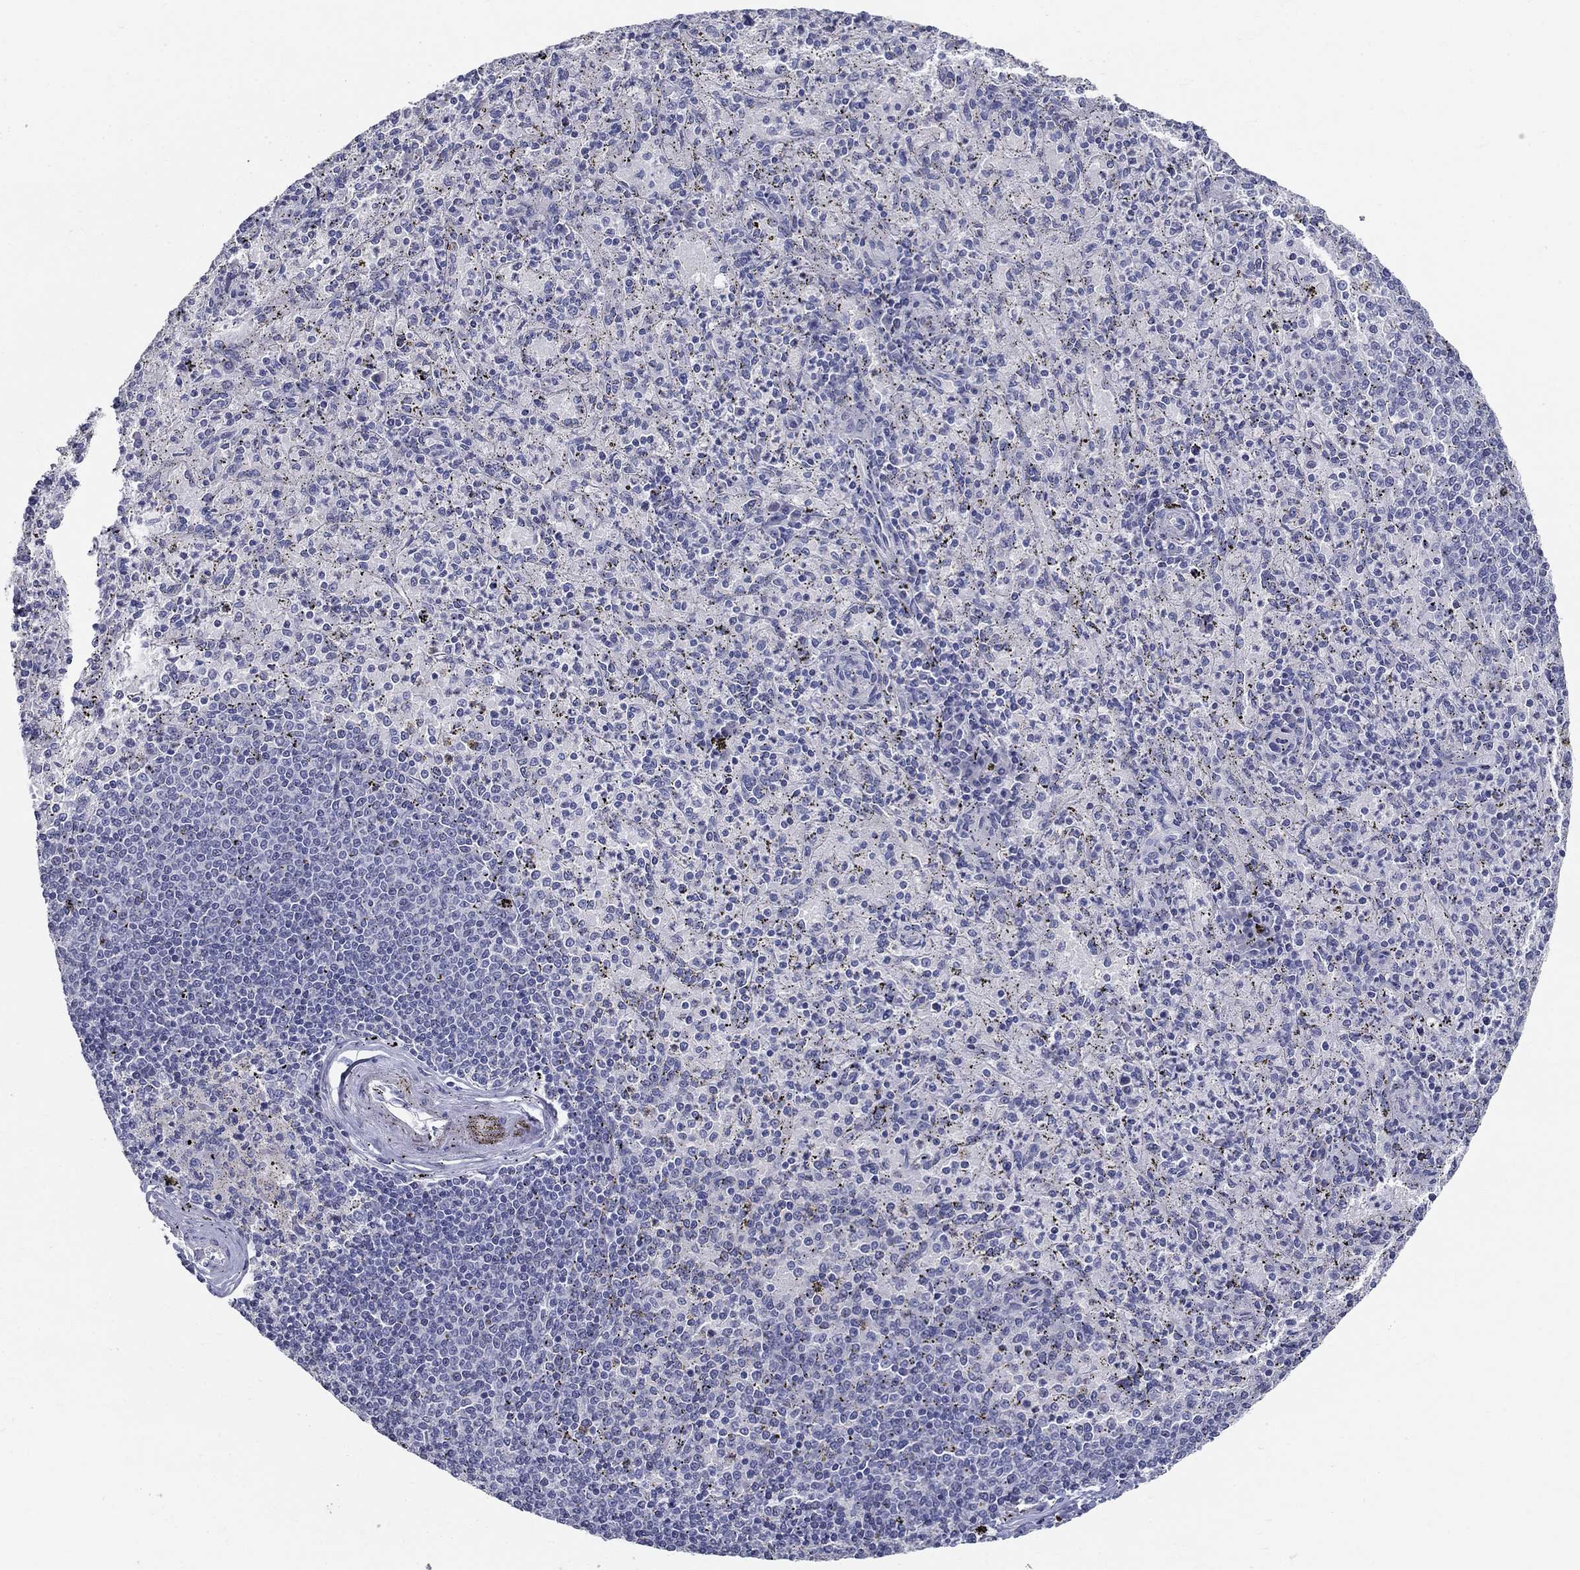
{"staining": {"intensity": "negative", "quantity": "none", "location": "none"}, "tissue": "spleen", "cell_type": "Cells in red pulp", "image_type": "normal", "snomed": [{"axis": "morphology", "description": "Normal tissue, NOS"}, {"axis": "topography", "description": "Spleen"}], "caption": "IHC photomicrograph of normal spleen: spleen stained with DAB (3,3'-diaminobenzidine) shows no significant protein expression in cells in red pulp.", "gene": "ENSG00000290147", "patient": {"sex": "male", "age": 60}}